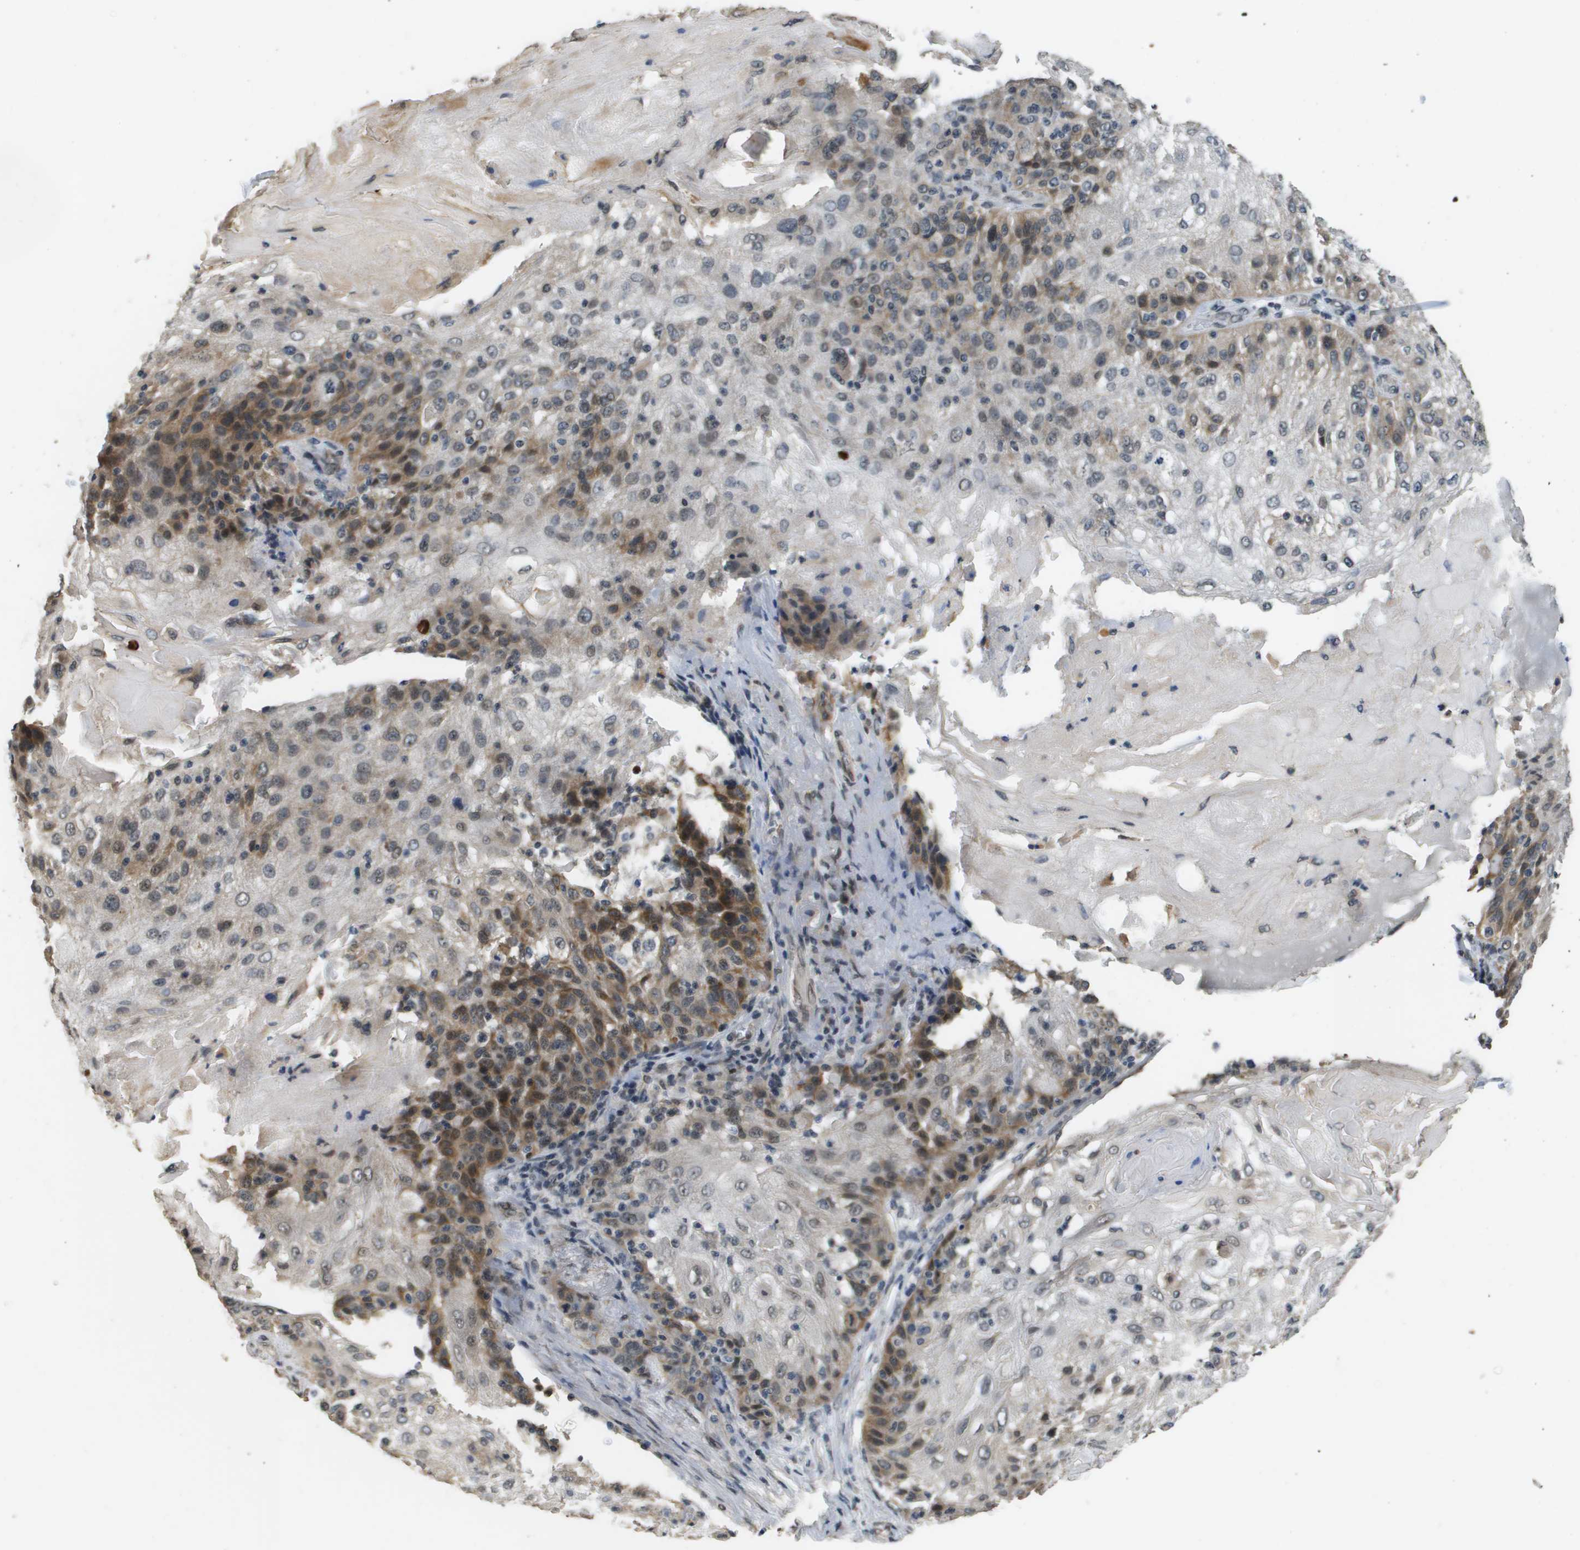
{"staining": {"intensity": "moderate", "quantity": "25%-75%", "location": "cytoplasmic/membranous"}, "tissue": "skin cancer", "cell_type": "Tumor cells", "image_type": "cancer", "snomed": [{"axis": "morphology", "description": "Normal tissue, NOS"}, {"axis": "morphology", "description": "Squamous cell carcinoma, NOS"}, {"axis": "topography", "description": "Skin"}], "caption": "Immunohistochemical staining of skin squamous cell carcinoma reveals moderate cytoplasmic/membranous protein positivity in about 25%-75% of tumor cells.", "gene": "FANCC", "patient": {"sex": "female", "age": 83}}